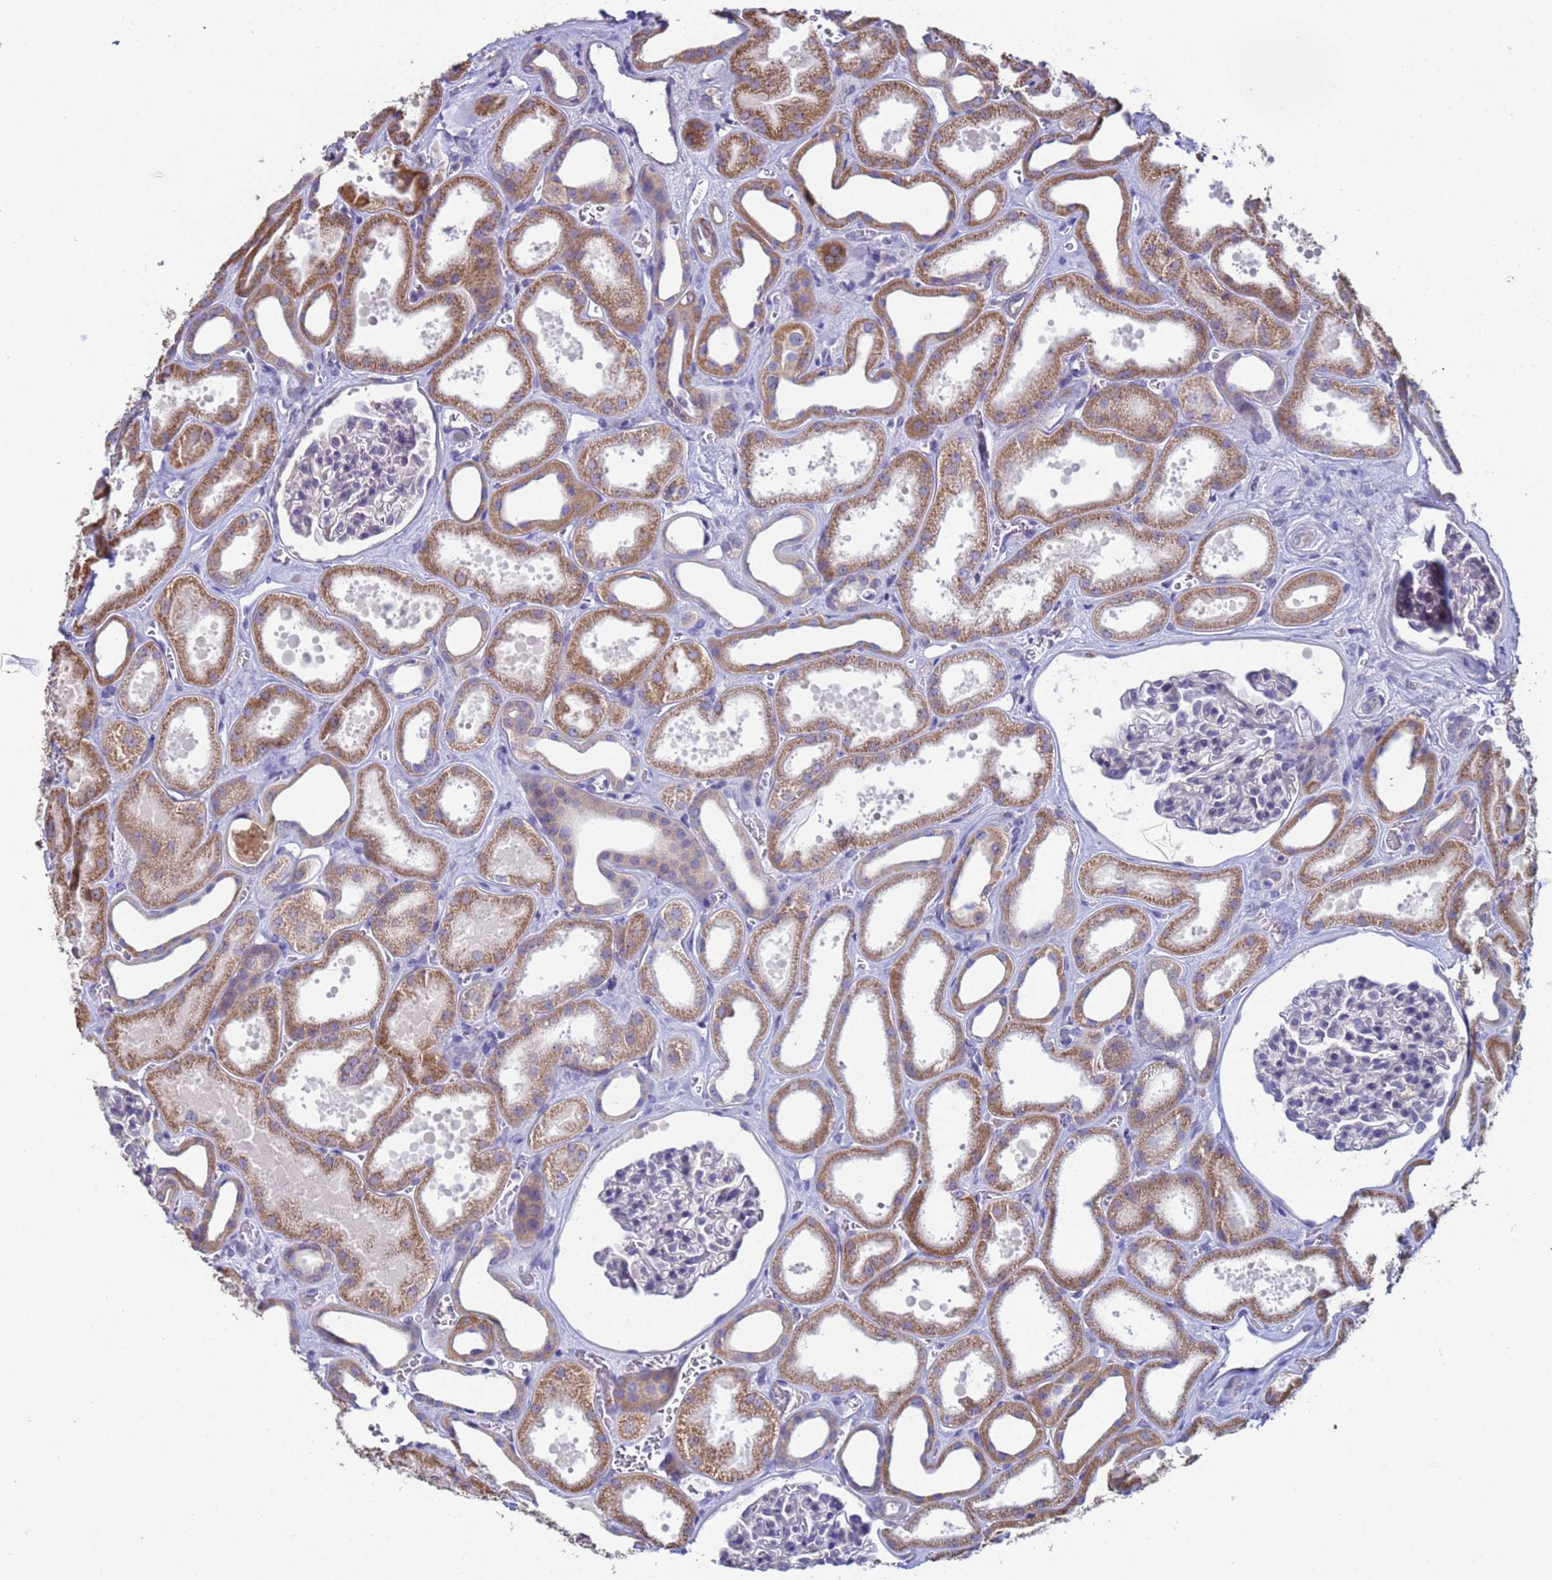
{"staining": {"intensity": "negative", "quantity": "none", "location": "none"}, "tissue": "kidney", "cell_type": "Cells in glomeruli", "image_type": "normal", "snomed": [{"axis": "morphology", "description": "Normal tissue, NOS"}, {"axis": "morphology", "description": "Adenocarcinoma, NOS"}, {"axis": "topography", "description": "Kidney"}], "caption": "Cells in glomeruli show no significant expression in benign kidney. The staining was performed using DAB to visualize the protein expression in brown, while the nuclei were stained in blue with hematoxylin (Magnification: 20x).", "gene": "CLHC1", "patient": {"sex": "female", "age": 68}}